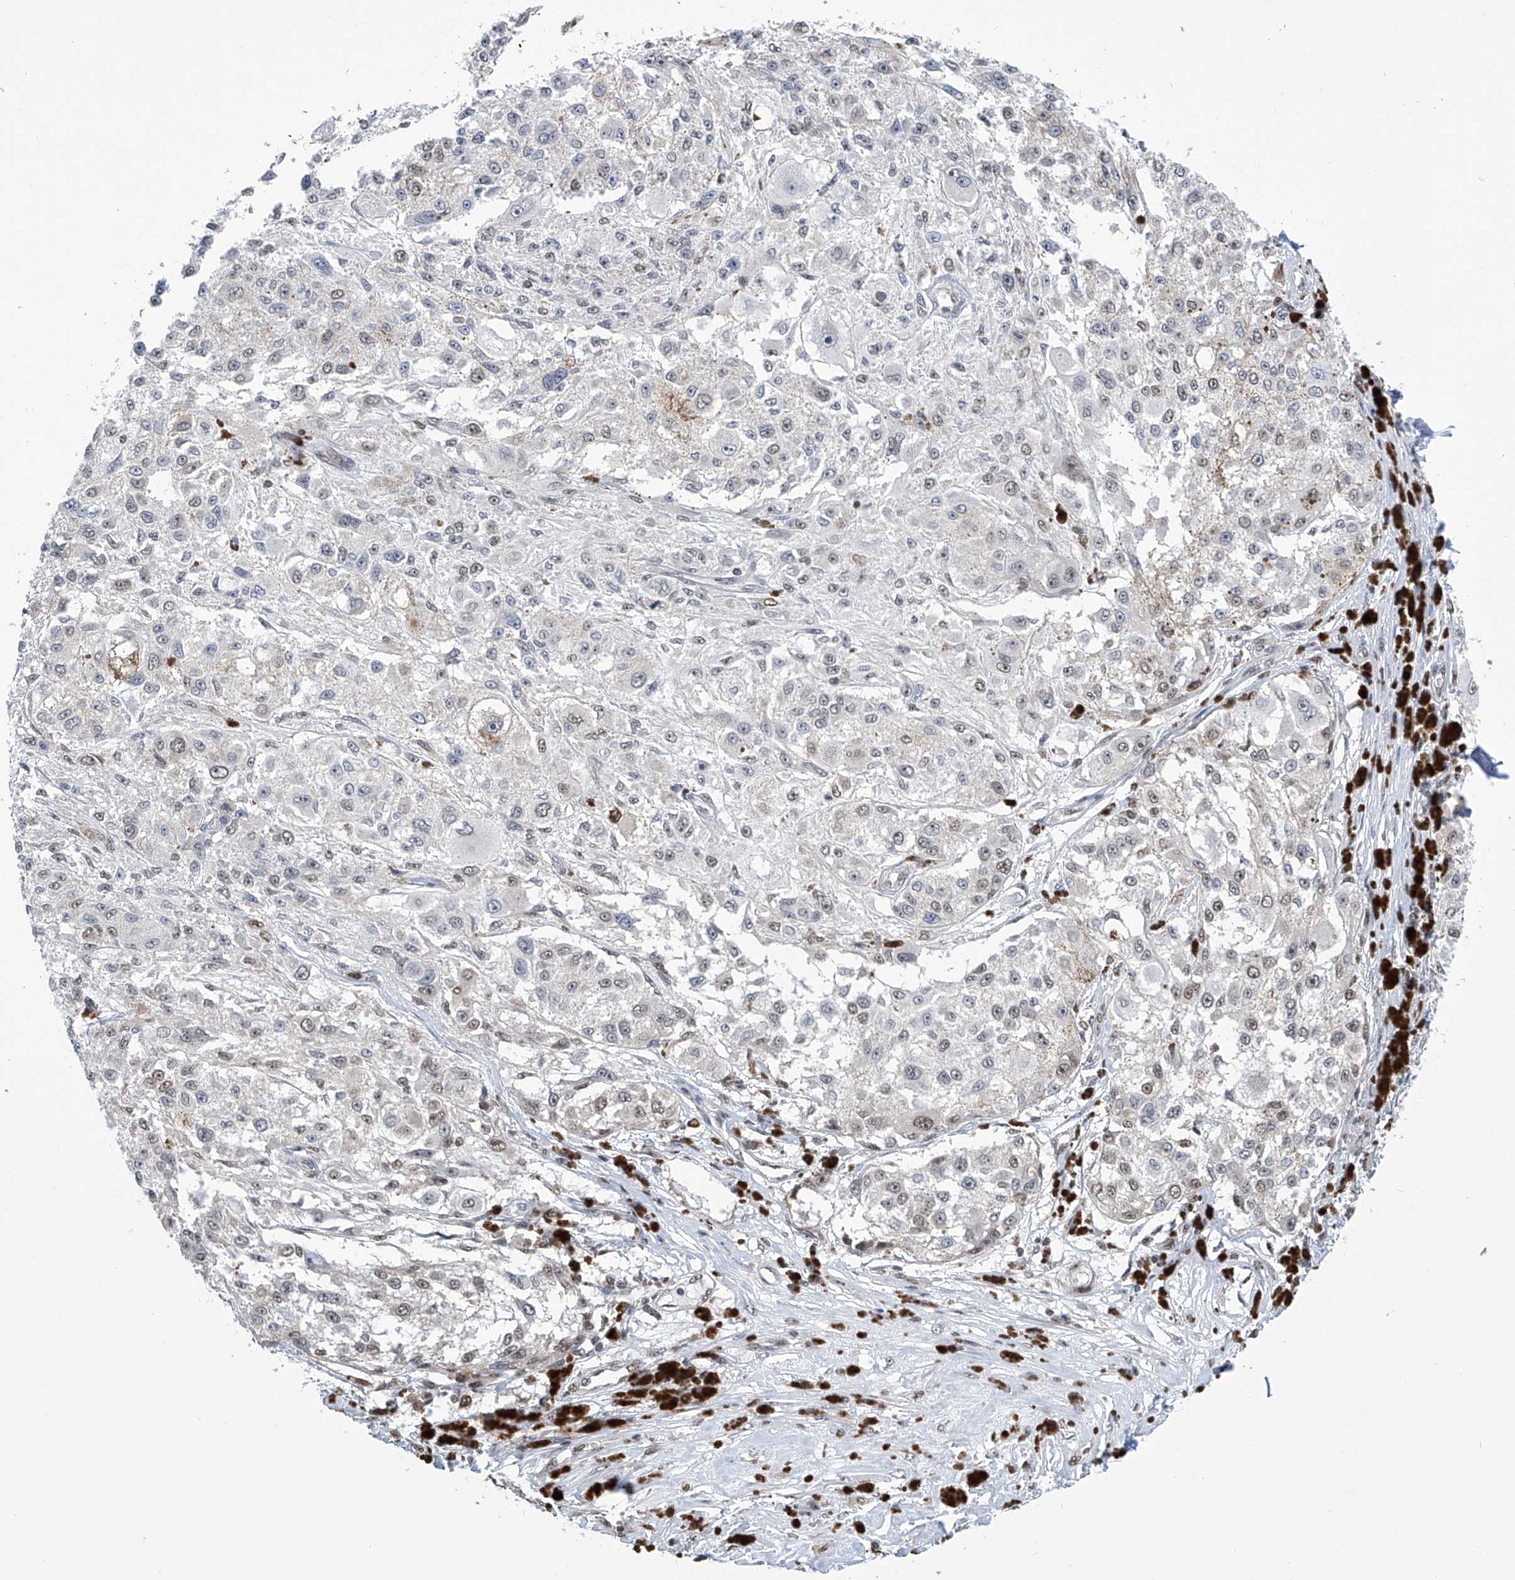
{"staining": {"intensity": "weak", "quantity": "<25%", "location": "nuclear"}, "tissue": "melanoma", "cell_type": "Tumor cells", "image_type": "cancer", "snomed": [{"axis": "morphology", "description": "Necrosis, NOS"}, {"axis": "morphology", "description": "Malignant melanoma, NOS"}, {"axis": "topography", "description": "Skin"}], "caption": "Malignant melanoma was stained to show a protein in brown. There is no significant positivity in tumor cells.", "gene": "SREBF2", "patient": {"sex": "female", "age": 87}}